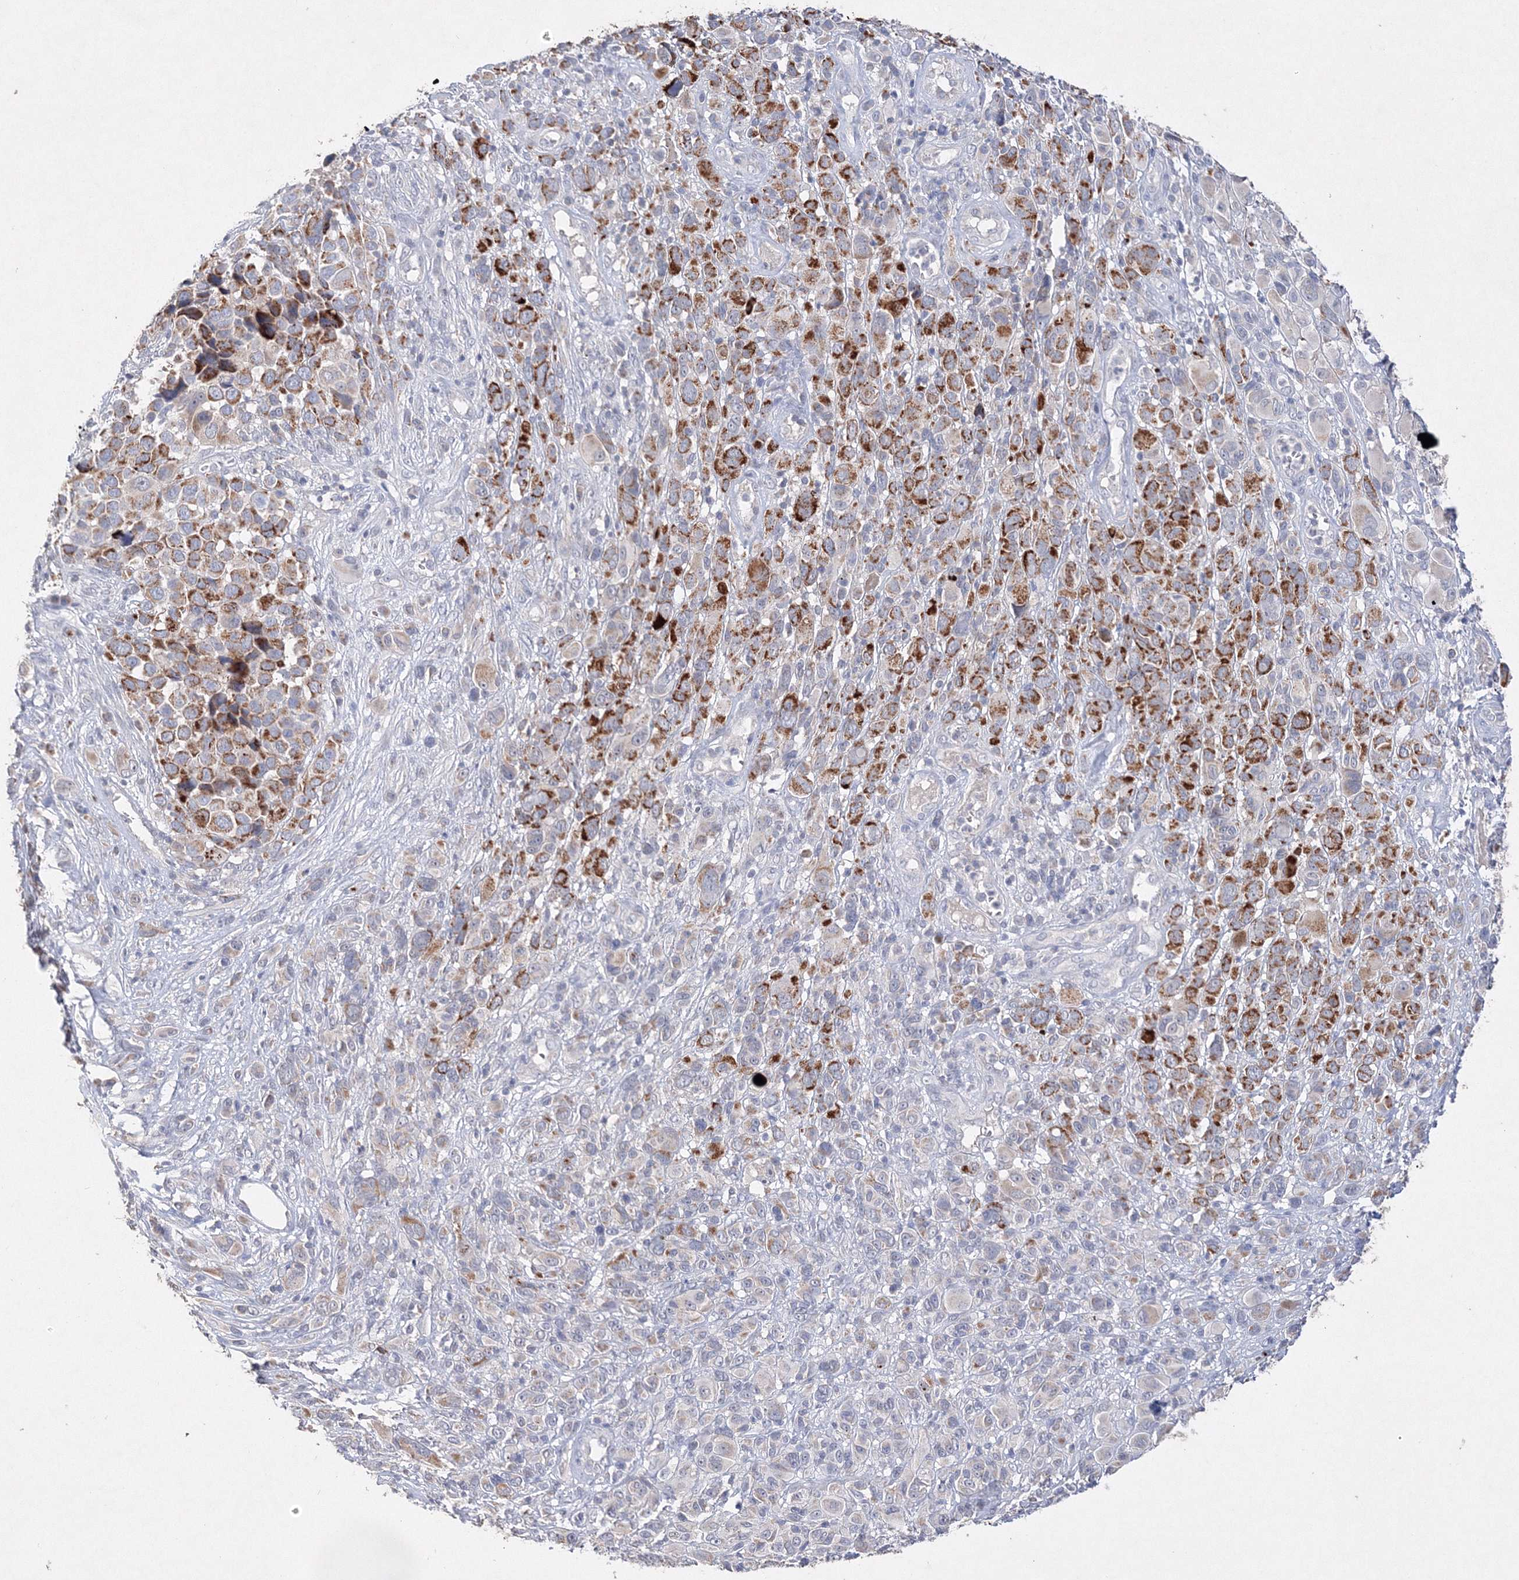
{"staining": {"intensity": "moderate", "quantity": "25%-75%", "location": "cytoplasmic/membranous"}, "tissue": "melanoma", "cell_type": "Tumor cells", "image_type": "cancer", "snomed": [{"axis": "morphology", "description": "Malignant melanoma, NOS"}, {"axis": "topography", "description": "Skin of trunk"}], "caption": "Immunohistochemical staining of malignant melanoma demonstrates medium levels of moderate cytoplasmic/membranous positivity in about 25%-75% of tumor cells. (DAB = brown stain, brightfield microscopy at high magnification).", "gene": "GLS", "patient": {"sex": "male", "age": 71}}